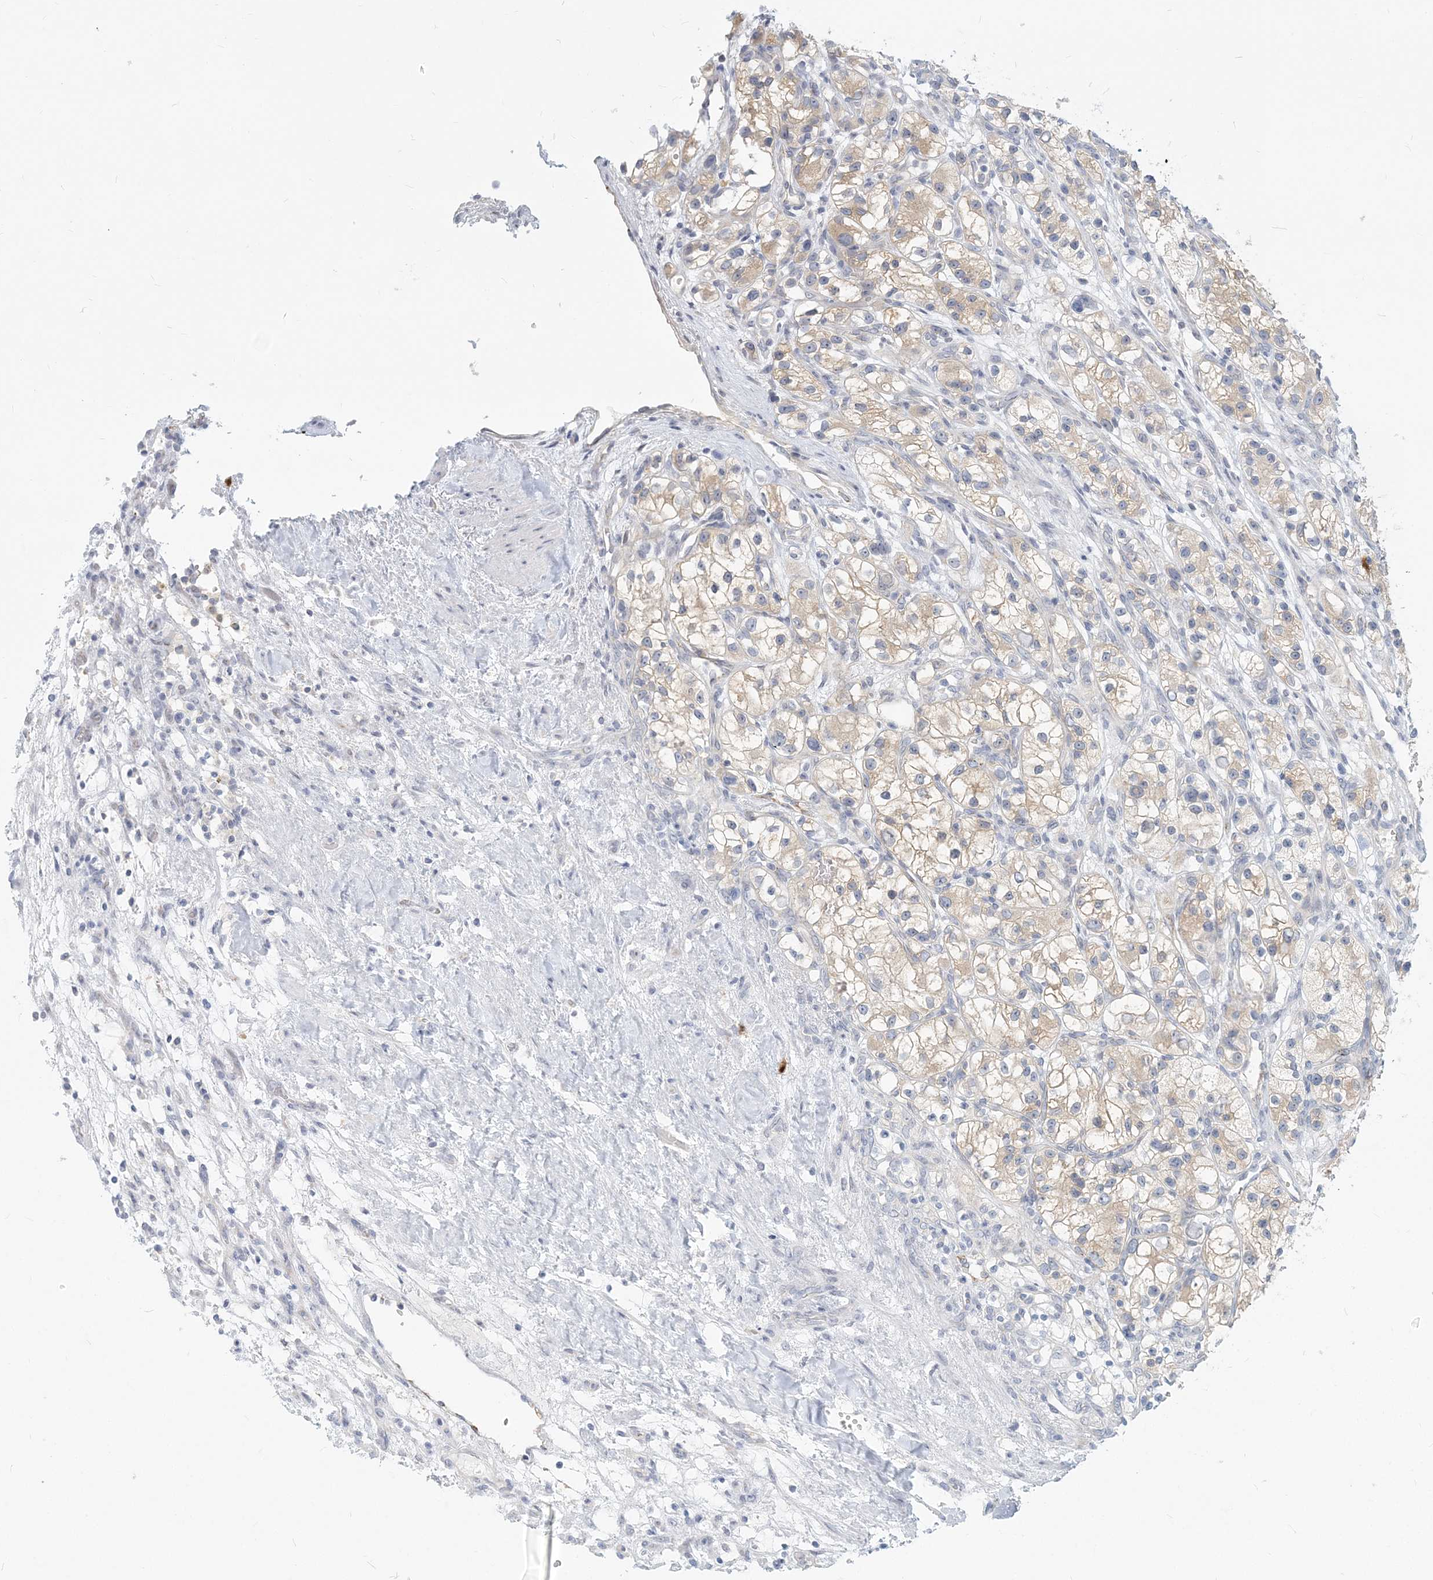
{"staining": {"intensity": "weak", "quantity": "25%-75%", "location": "cytoplasmic/membranous"}, "tissue": "renal cancer", "cell_type": "Tumor cells", "image_type": "cancer", "snomed": [{"axis": "morphology", "description": "Adenocarcinoma, NOS"}, {"axis": "topography", "description": "Kidney"}], "caption": "This is an image of immunohistochemistry staining of adenocarcinoma (renal), which shows weak positivity in the cytoplasmic/membranous of tumor cells.", "gene": "GMPPA", "patient": {"sex": "female", "age": 57}}